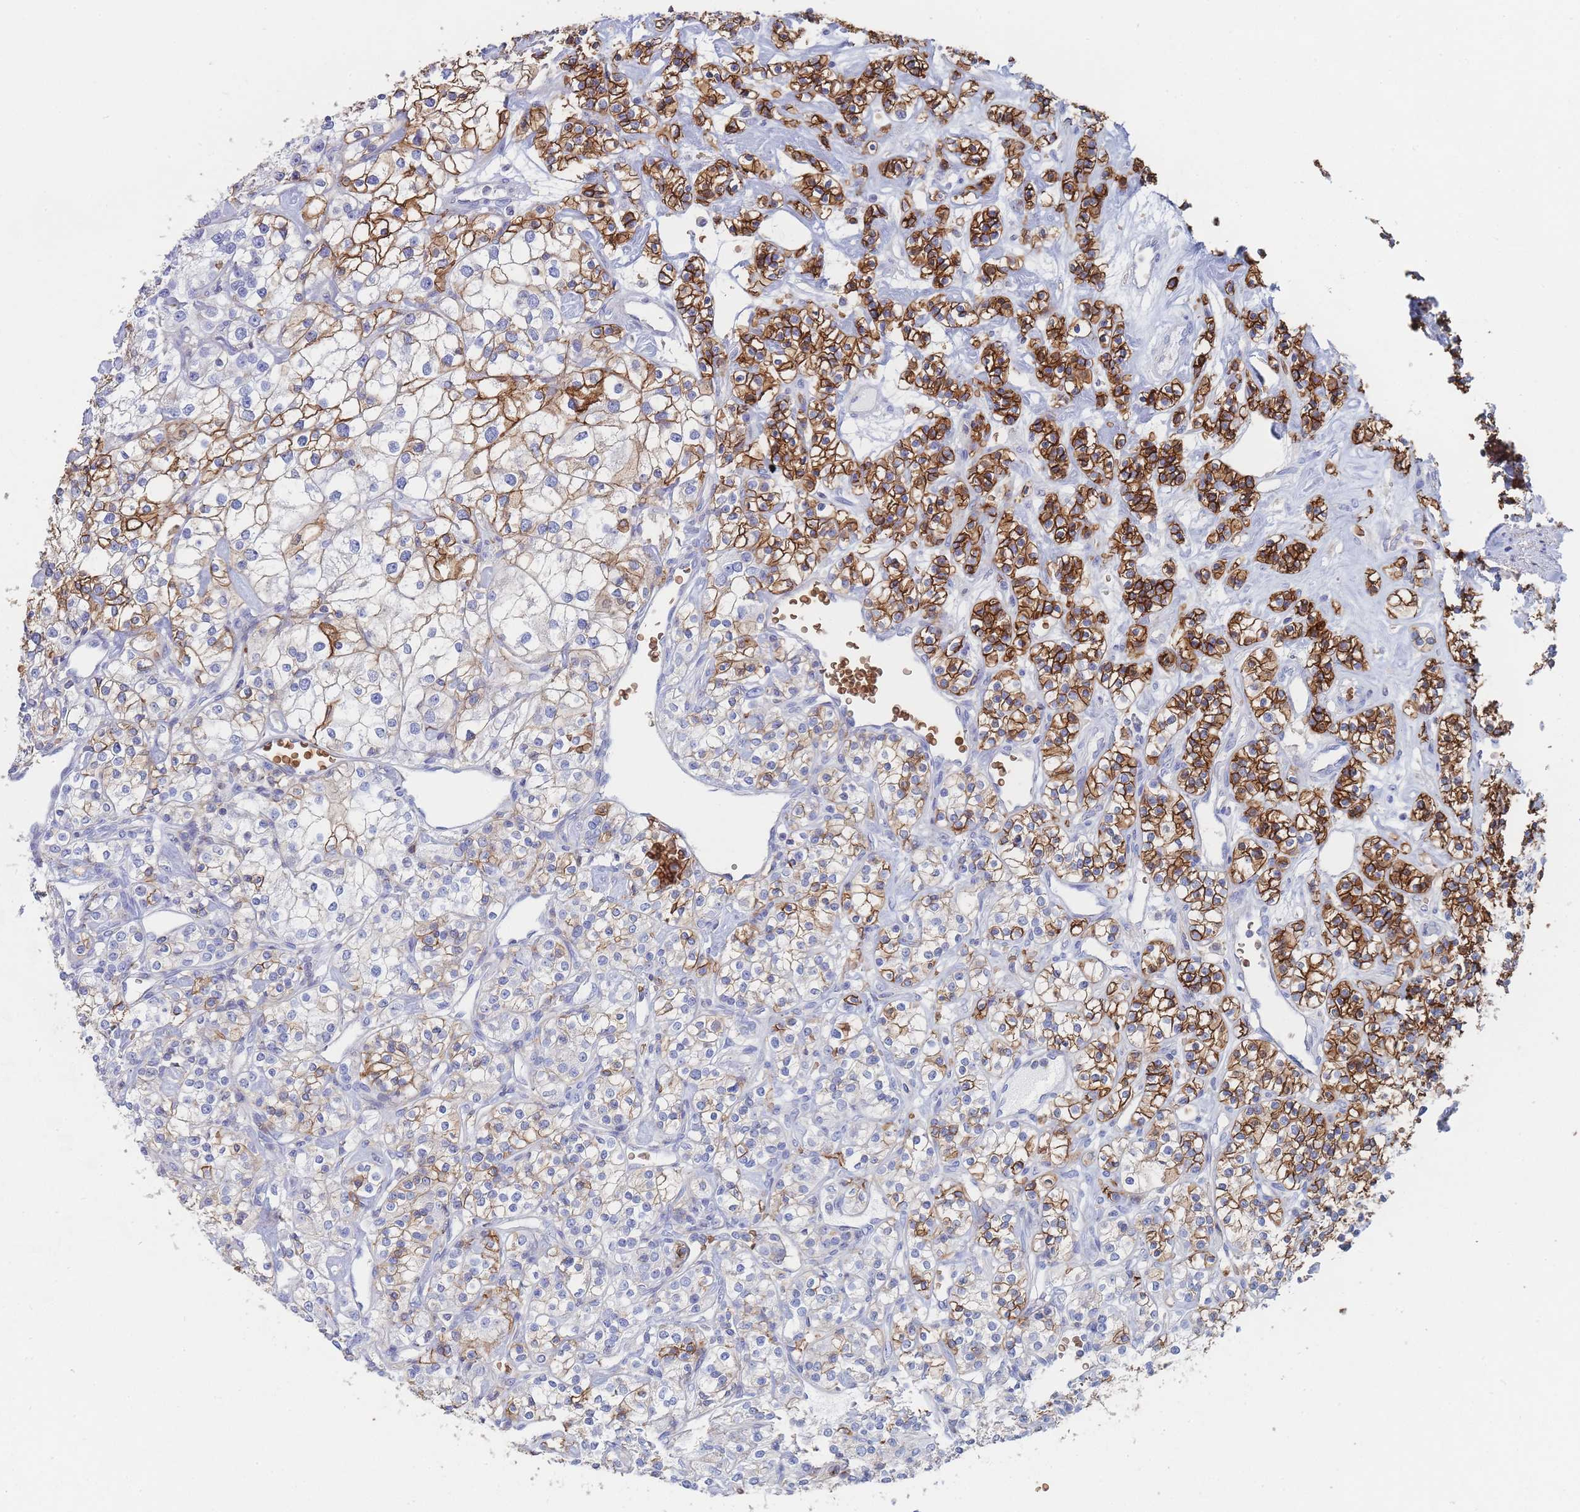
{"staining": {"intensity": "strong", "quantity": "<25%", "location": "cytoplasmic/membranous"}, "tissue": "renal cancer", "cell_type": "Tumor cells", "image_type": "cancer", "snomed": [{"axis": "morphology", "description": "Adenocarcinoma, NOS"}, {"axis": "topography", "description": "Kidney"}], "caption": "Immunohistochemistry (IHC) (DAB (3,3'-diaminobenzidine)) staining of renal cancer (adenocarcinoma) demonstrates strong cytoplasmic/membranous protein expression in approximately <25% of tumor cells.", "gene": "SLC2A1", "patient": {"sex": "male", "age": 77}}